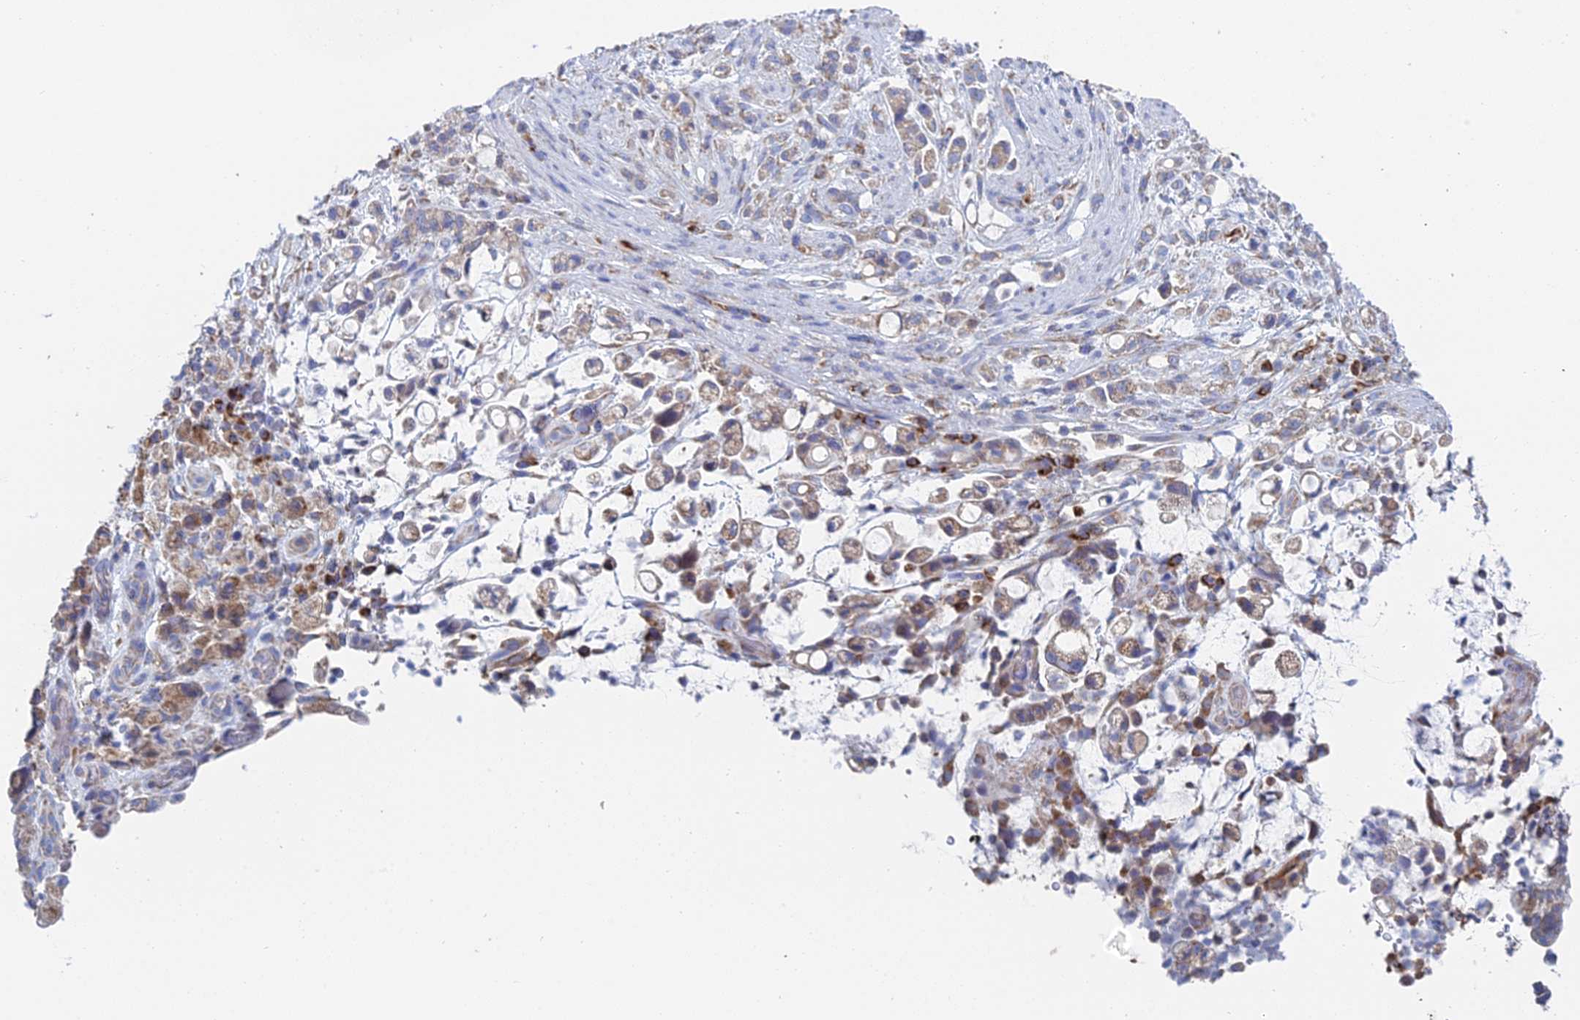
{"staining": {"intensity": "moderate", "quantity": "25%-75%", "location": "cytoplasmic/membranous"}, "tissue": "stomach cancer", "cell_type": "Tumor cells", "image_type": "cancer", "snomed": [{"axis": "morphology", "description": "Adenocarcinoma, NOS"}, {"axis": "topography", "description": "Stomach"}], "caption": "There is medium levels of moderate cytoplasmic/membranous positivity in tumor cells of adenocarcinoma (stomach), as demonstrated by immunohistochemical staining (brown color).", "gene": "CRACR2B", "patient": {"sex": "female", "age": 60}}